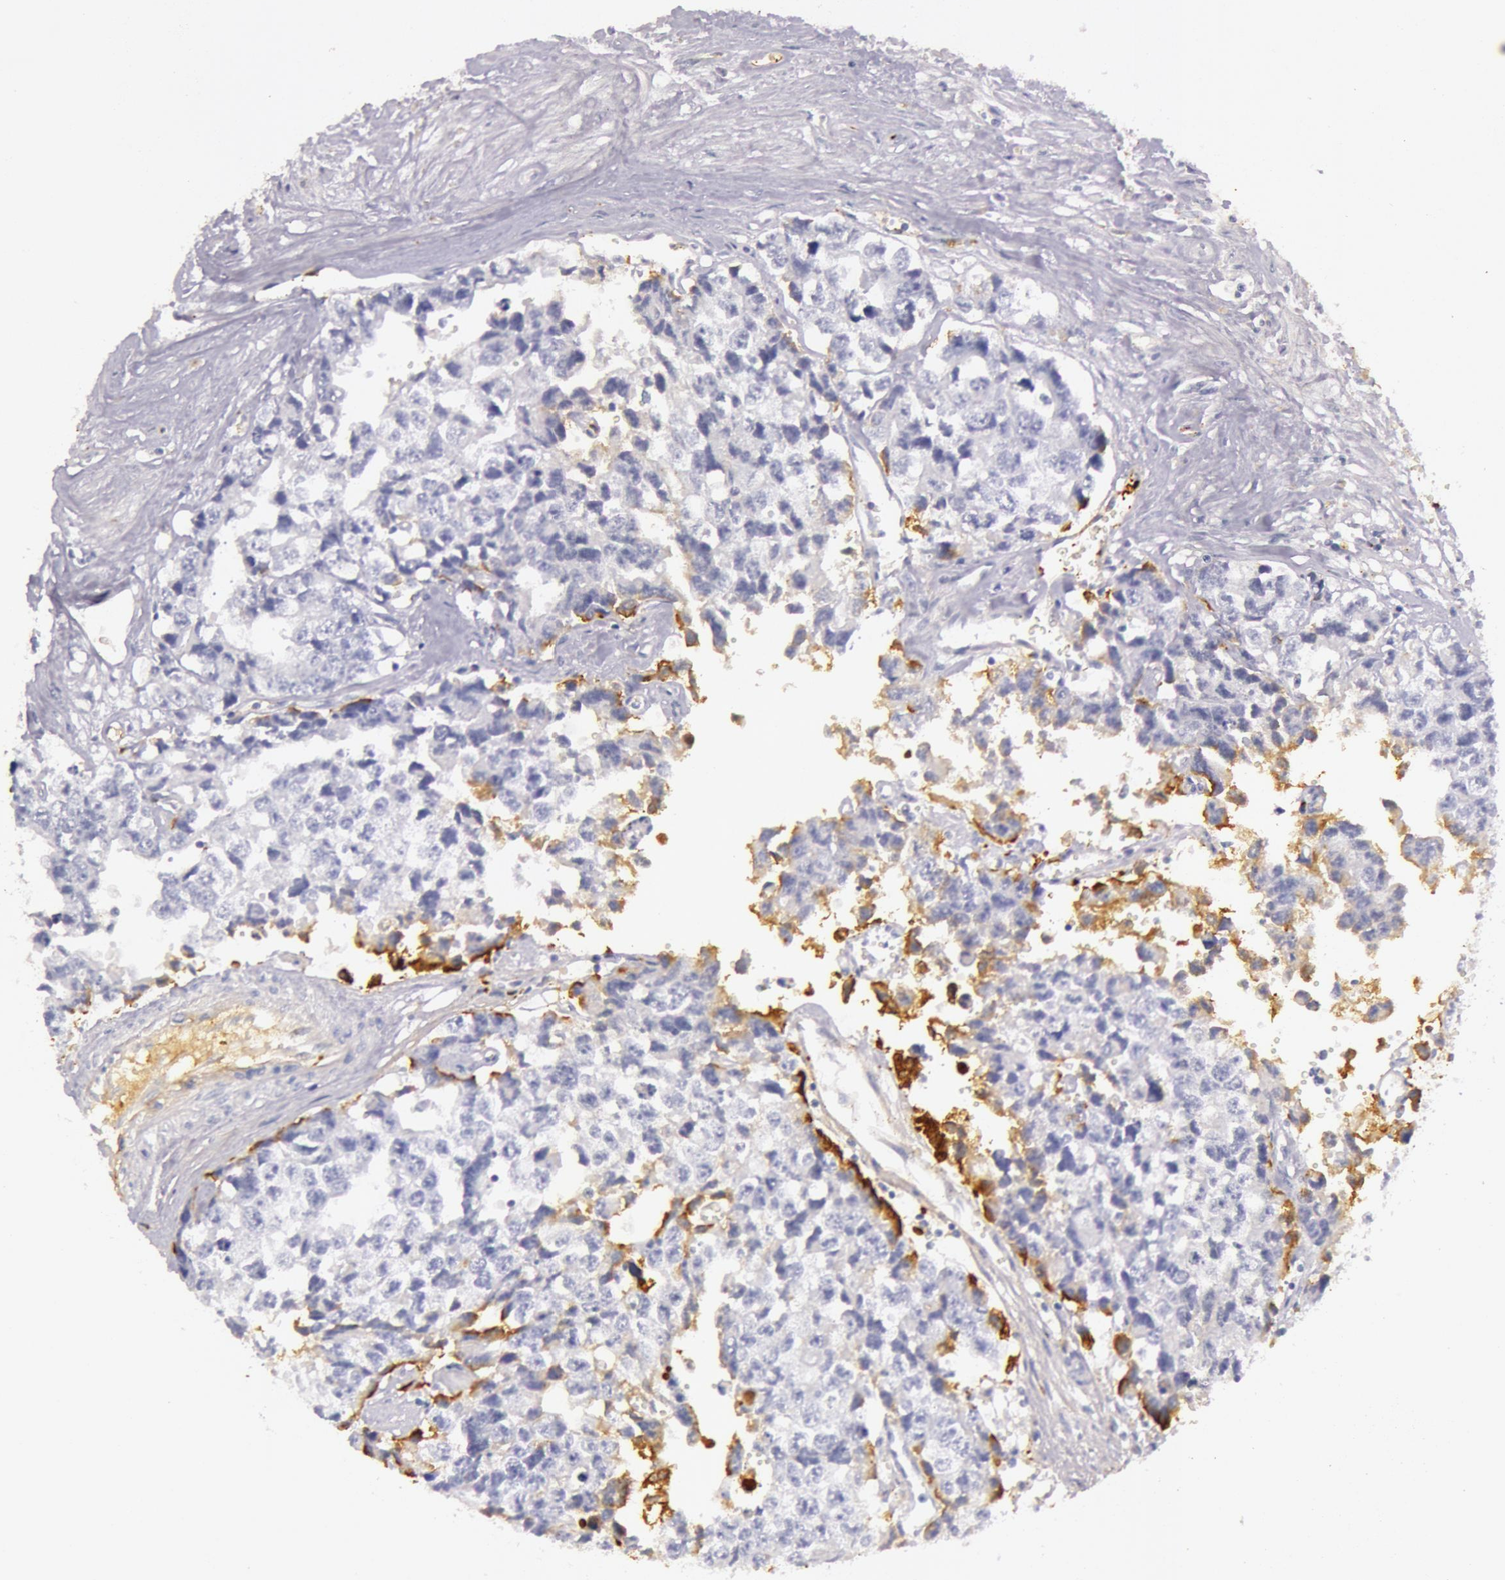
{"staining": {"intensity": "negative", "quantity": "none", "location": "none"}, "tissue": "testis cancer", "cell_type": "Tumor cells", "image_type": "cancer", "snomed": [{"axis": "morphology", "description": "Carcinoma, Embryonal, NOS"}, {"axis": "topography", "description": "Testis"}], "caption": "Tumor cells are negative for protein expression in human embryonal carcinoma (testis). (IHC, brightfield microscopy, high magnification).", "gene": "C4BPA", "patient": {"sex": "male", "age": 31}}